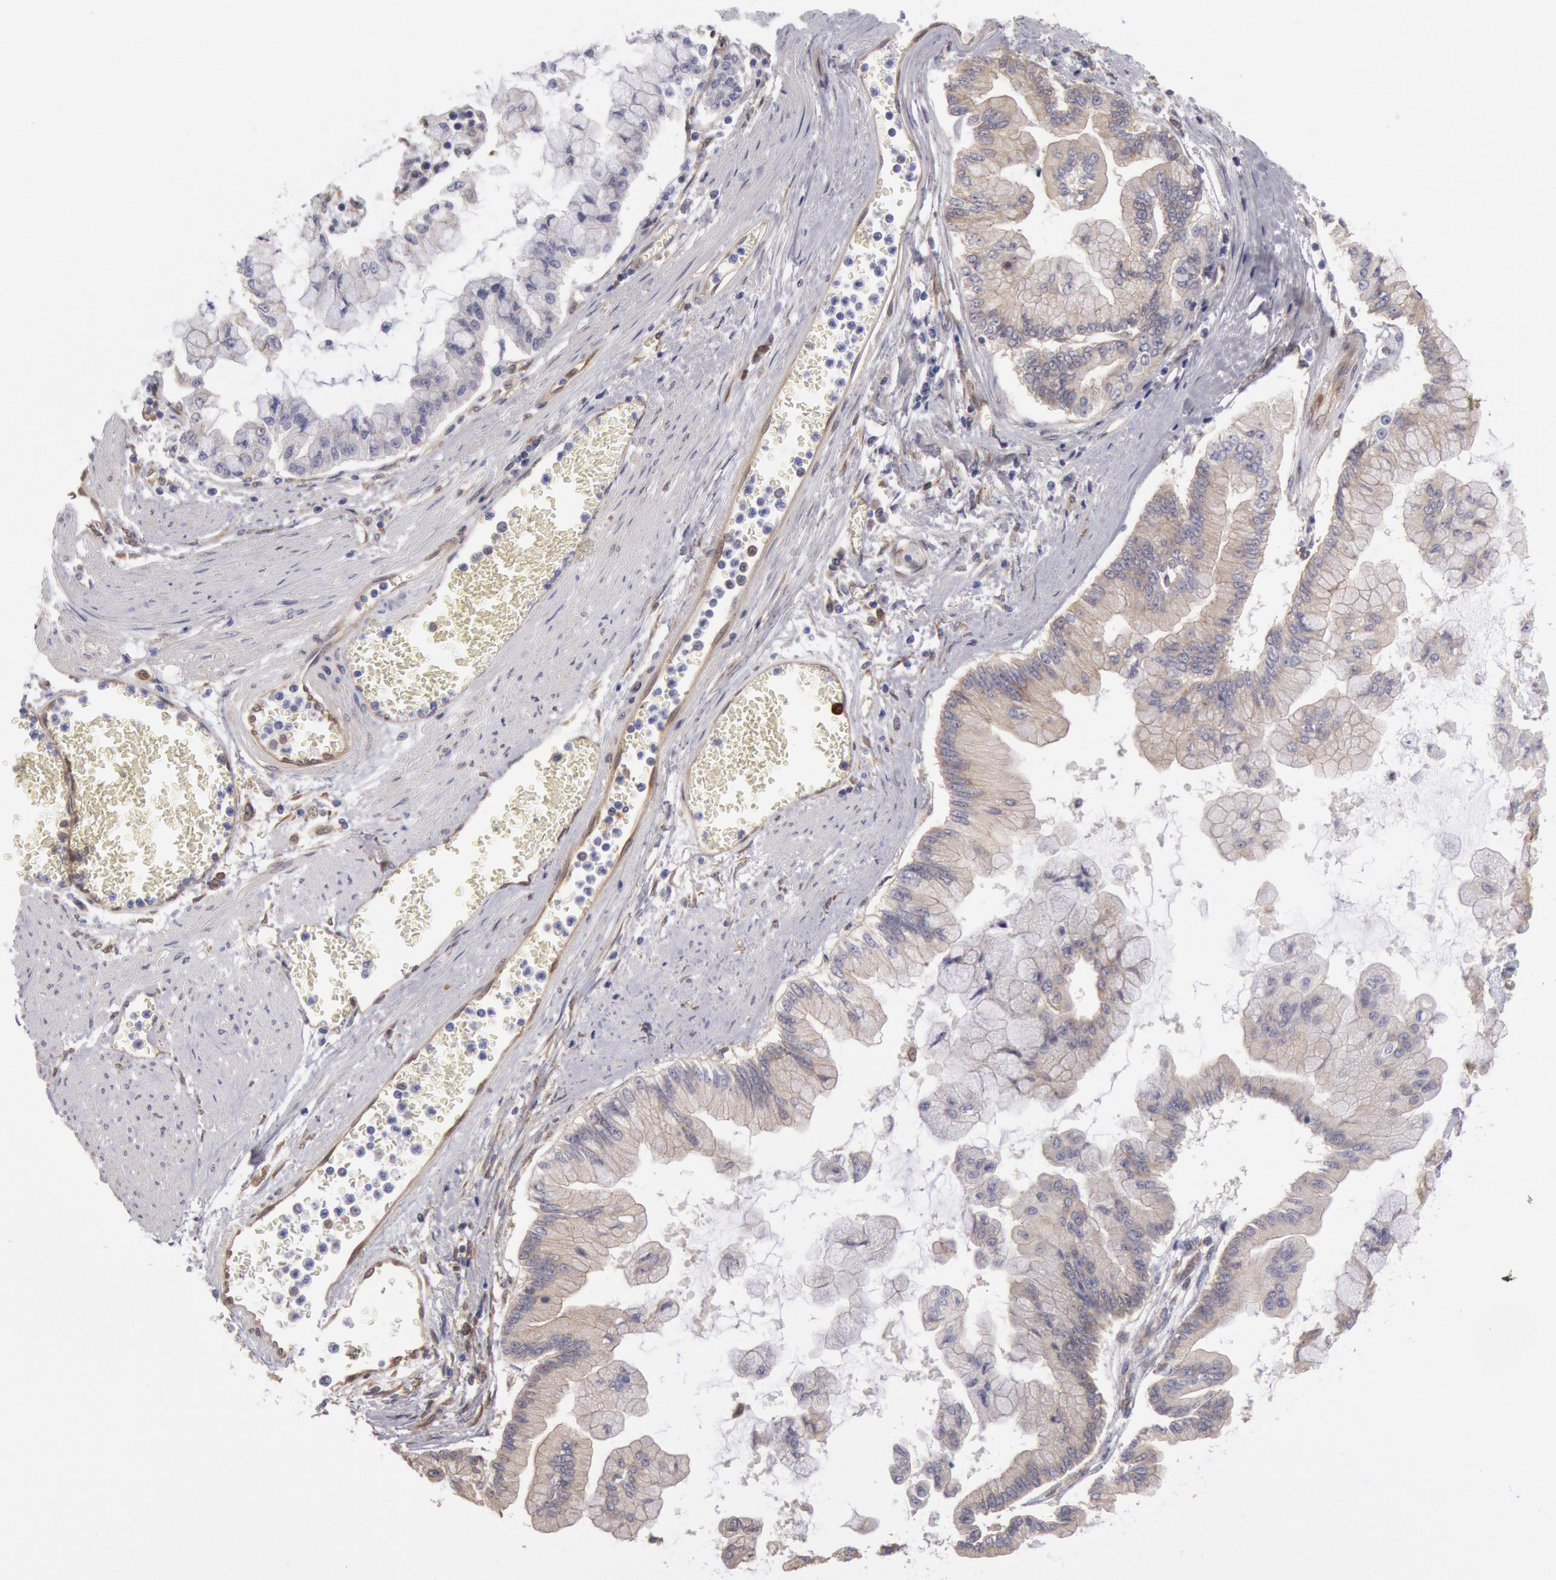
{"staining": {"intensity": "negative", "quantity": "none", "location": "none"}, "tissue": "liver cancer", "cell_type": "Tumor cells", "image_type": "cancer", "snomed": [{"axis": "morphology", "description": "Cholangiocarcinoma"}, {"axis": "topography", "description": "Liver"}], "caption": "IHC image of cholangiocarcinoma (liver) stained for a protein (brown), which exhibits no positivity in tumor cells.", "gene": "CCDC50", "patient": {"sex": "female", "age": 79}}